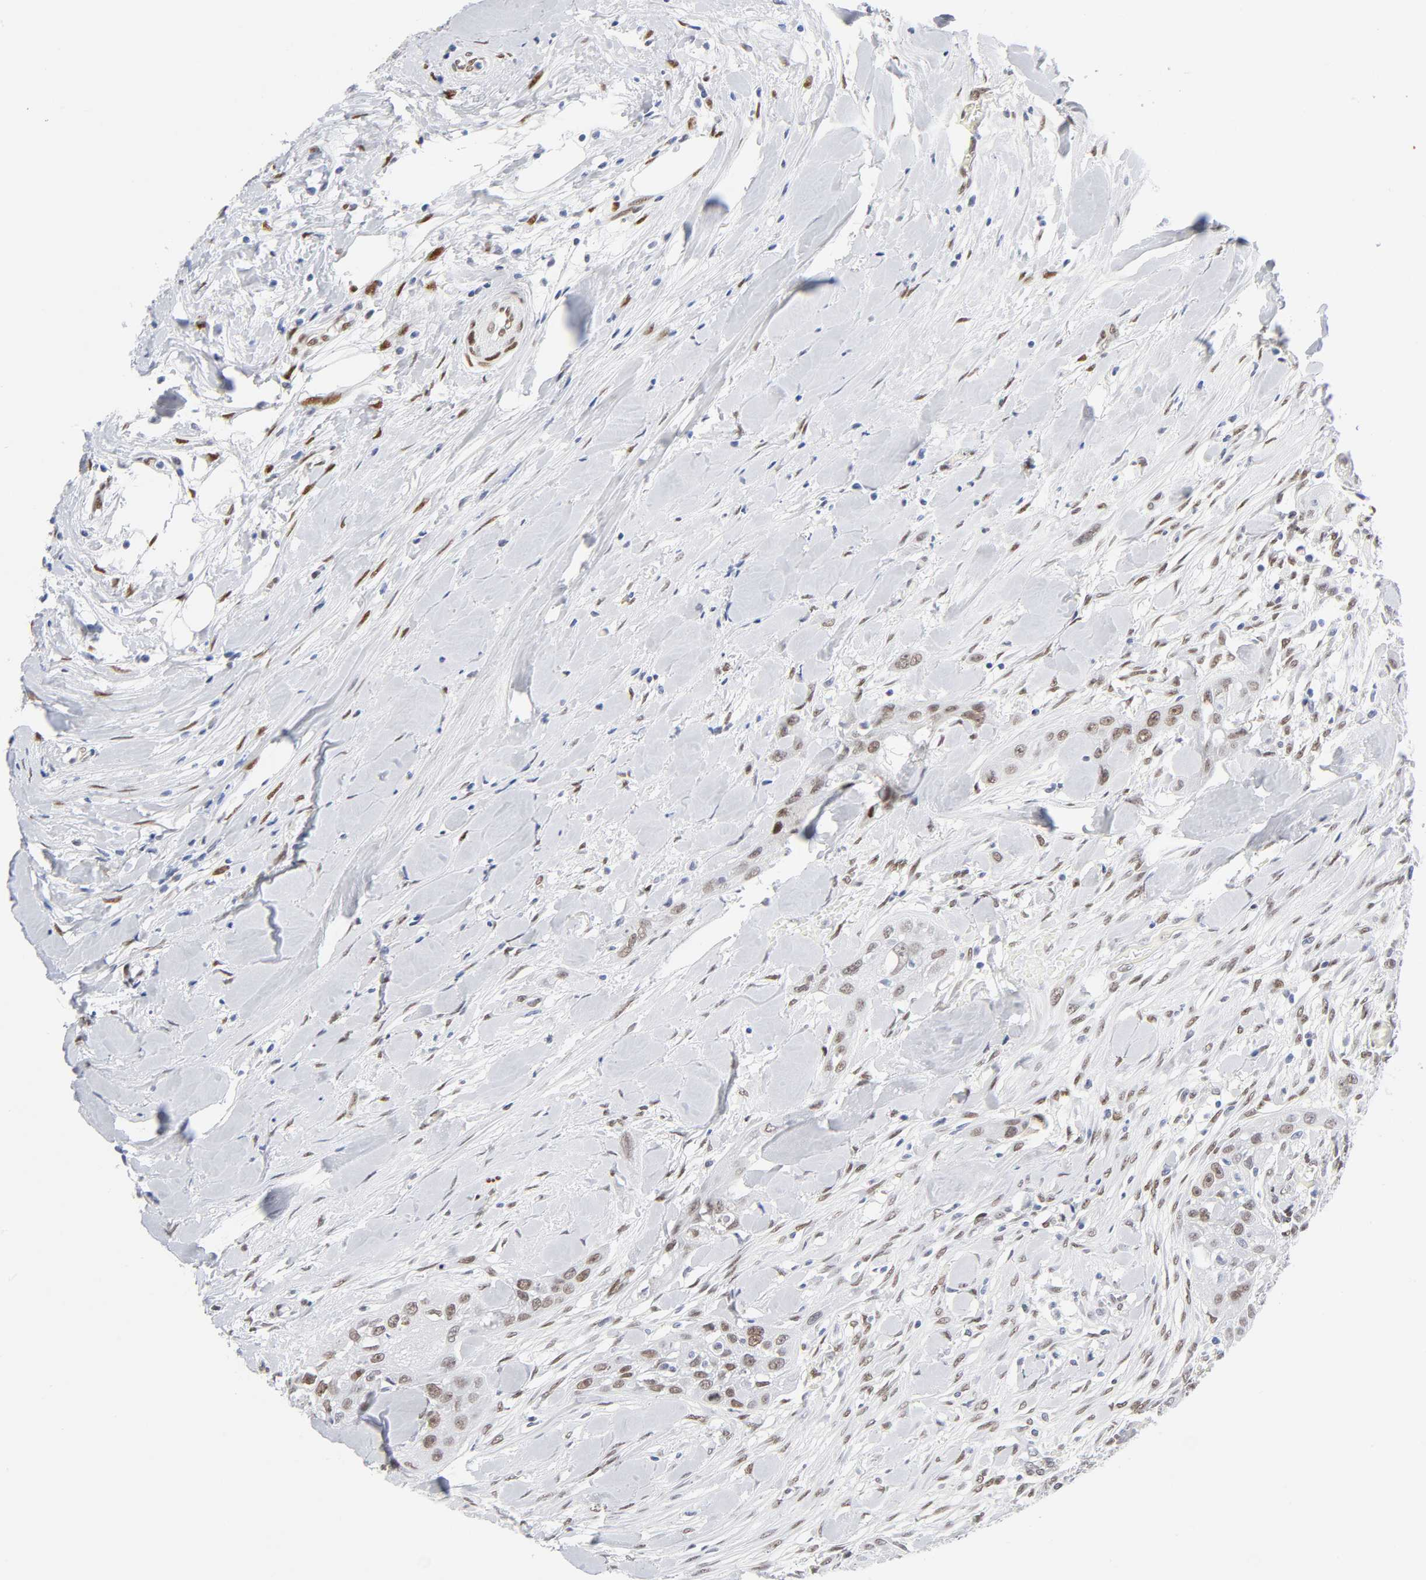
{"staining": {"intensity": "weak", "quantity": ">75%", "location": "nuclear"}, "tissue": "head and neck cancer", "cell_type": "Tumor cells", "image_type": "cancer", "snomed": [{"axis": "morphology", "description": "Neoplasm, malignant, NOS"}, {"axis": "topography", "description": "Salivary gland"}, {"axis": "topography", "description": "Head-Neck"}], "caption": "A high-resolution micrograph shows immunohistochemistry (IHC) staining of head and neck cancer, which shows weak nuclear positivity in about >75% of tumor cells.", "gene": "NFIC", "patient": {"sex": "male", "age": 43}}